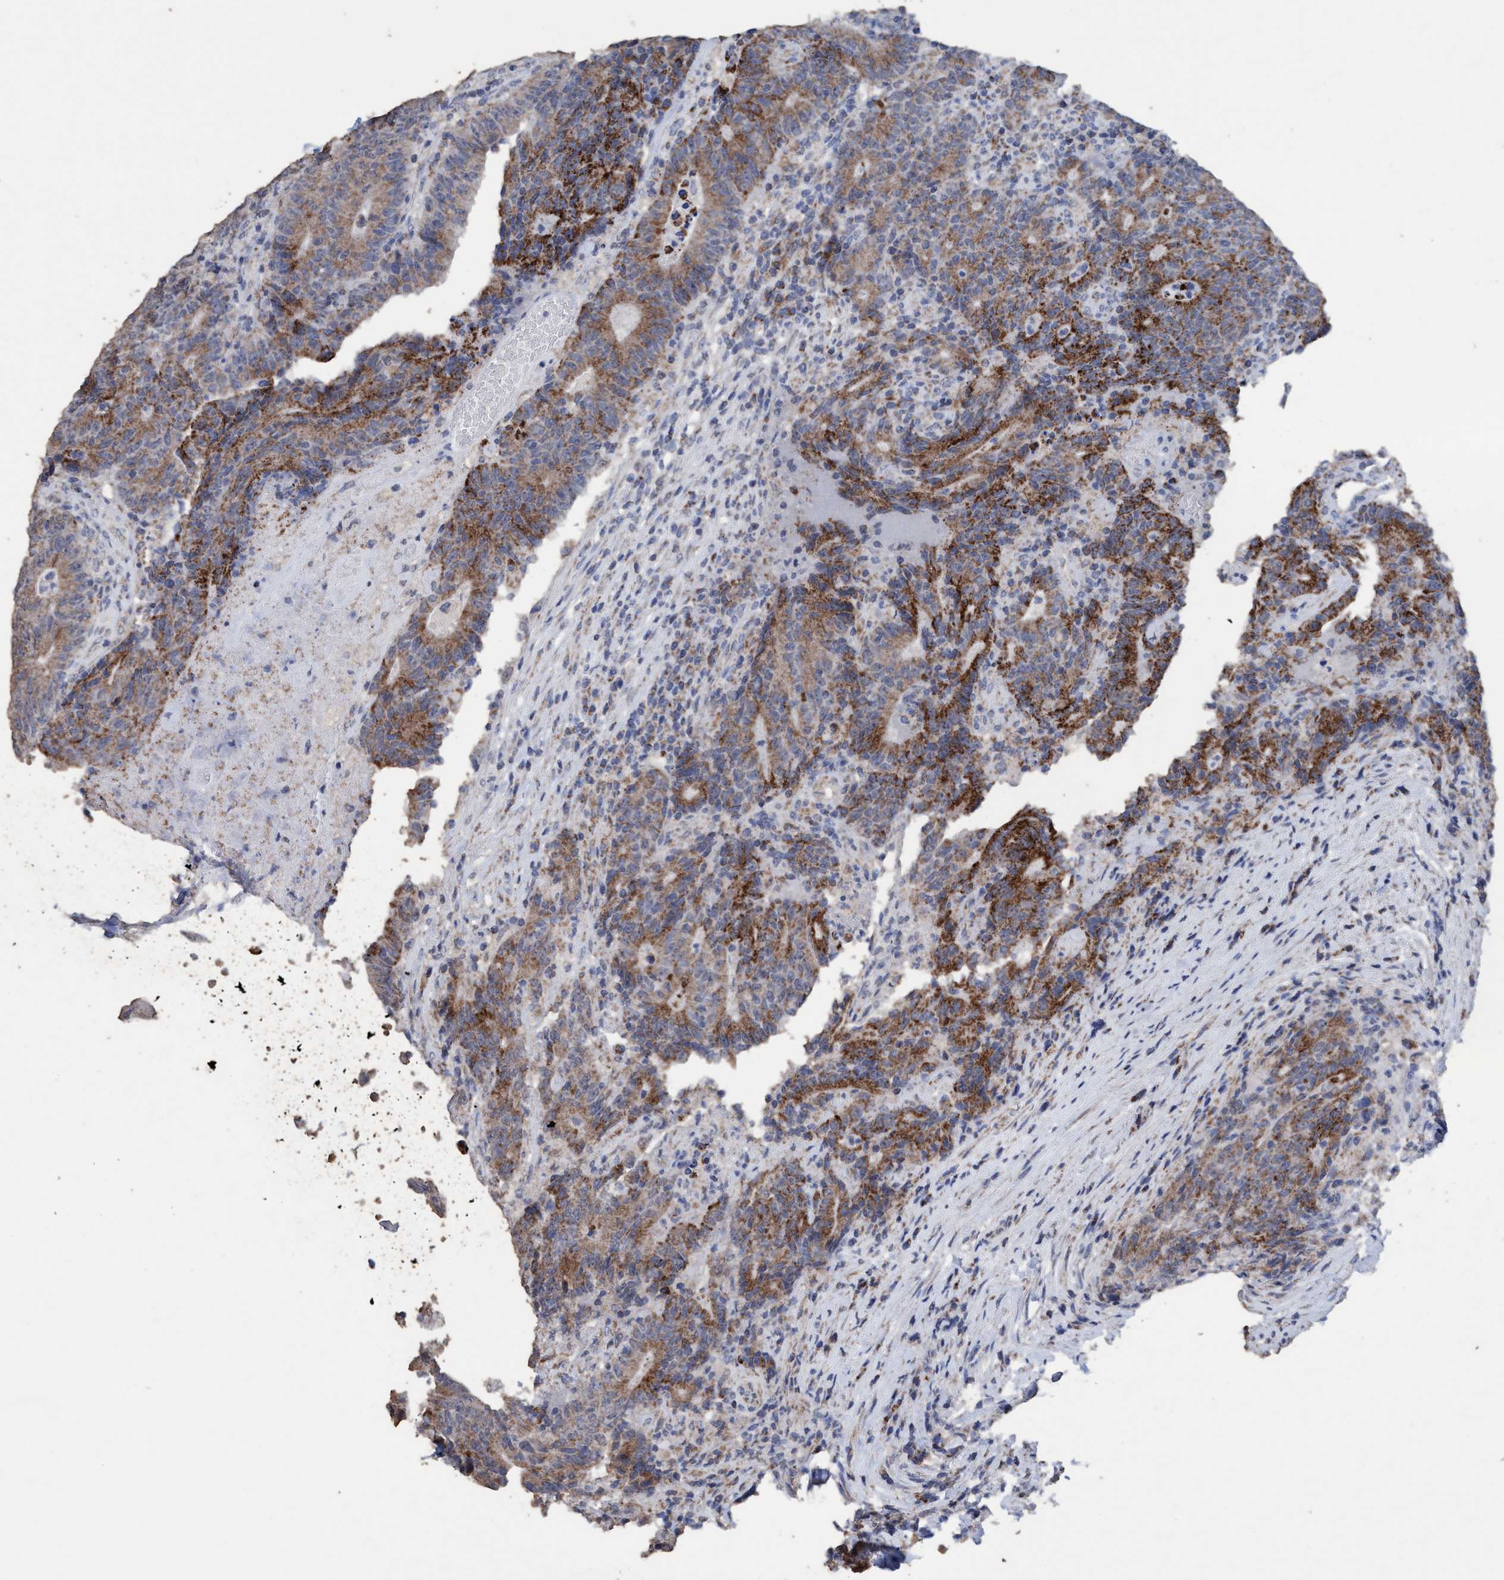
{"staining": {"intensity": "moderate", "quantity": ">75%", "location": "cytoplasmic/membranous"}, "tissue": "colorectal cancer", "cell_type": "Tumor cells", "image_type": "cancer", "snomed": [{"axis": "morphology", "description": "Normal tissue, NOS"}, {"axis": "morphology", "description": "Adenocarcinoma, NOS"}, {"axis": "topography", "description": "Colon"}], "caption": "A medium amount of moderate cytoplasmic/membranous positivity is identified in about >75% of tumor cells in adenocarcinoma (colorectal) tissue.", "gene": "RSAD1", "patient": {"sex": "female", "age": 75}}